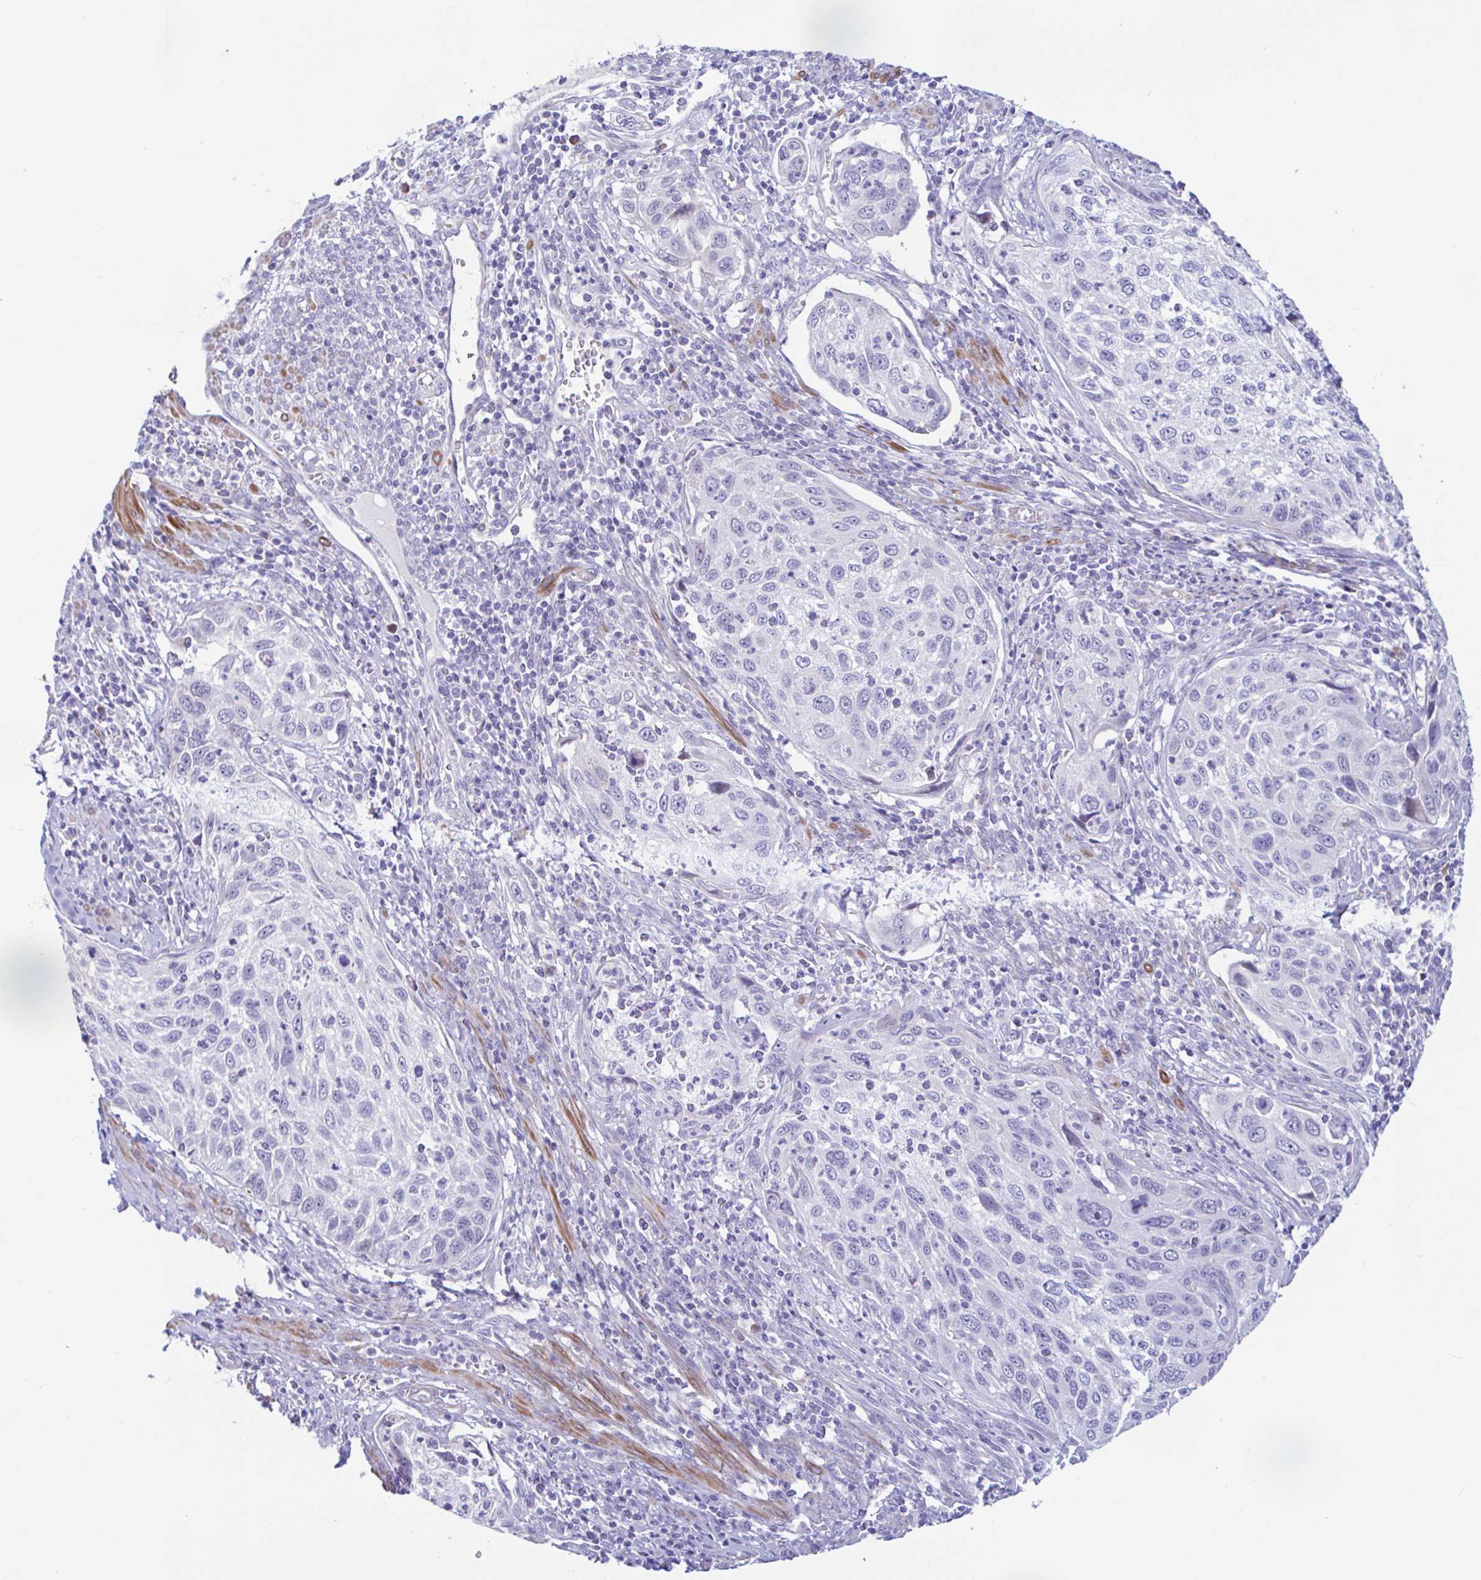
{"staining": {"intensity": "negative", "quantity": "none", "location": "none"}, "tissue": "cervical cancer", "cell_type": "Tumor cells", "image_type": "cancer", "snomed": [{"axis": "morphology", "description": "Squamous cell carcinoma, NOS"}, {"axis": "topography", "description": "Cervix"}], "caption": "Squamous cell carcinoma (cervical) was stained to show a protein in brown. There is no significant staining in tumor cells. (Stains: DAB (3,3'-diaminobenzidine) IHC with hematoxylin counter stain, Microscopy: brightfield microscopy at high magnification).", "gene": "NBPF3", "patient": {"sex": "female", "age": 70}}